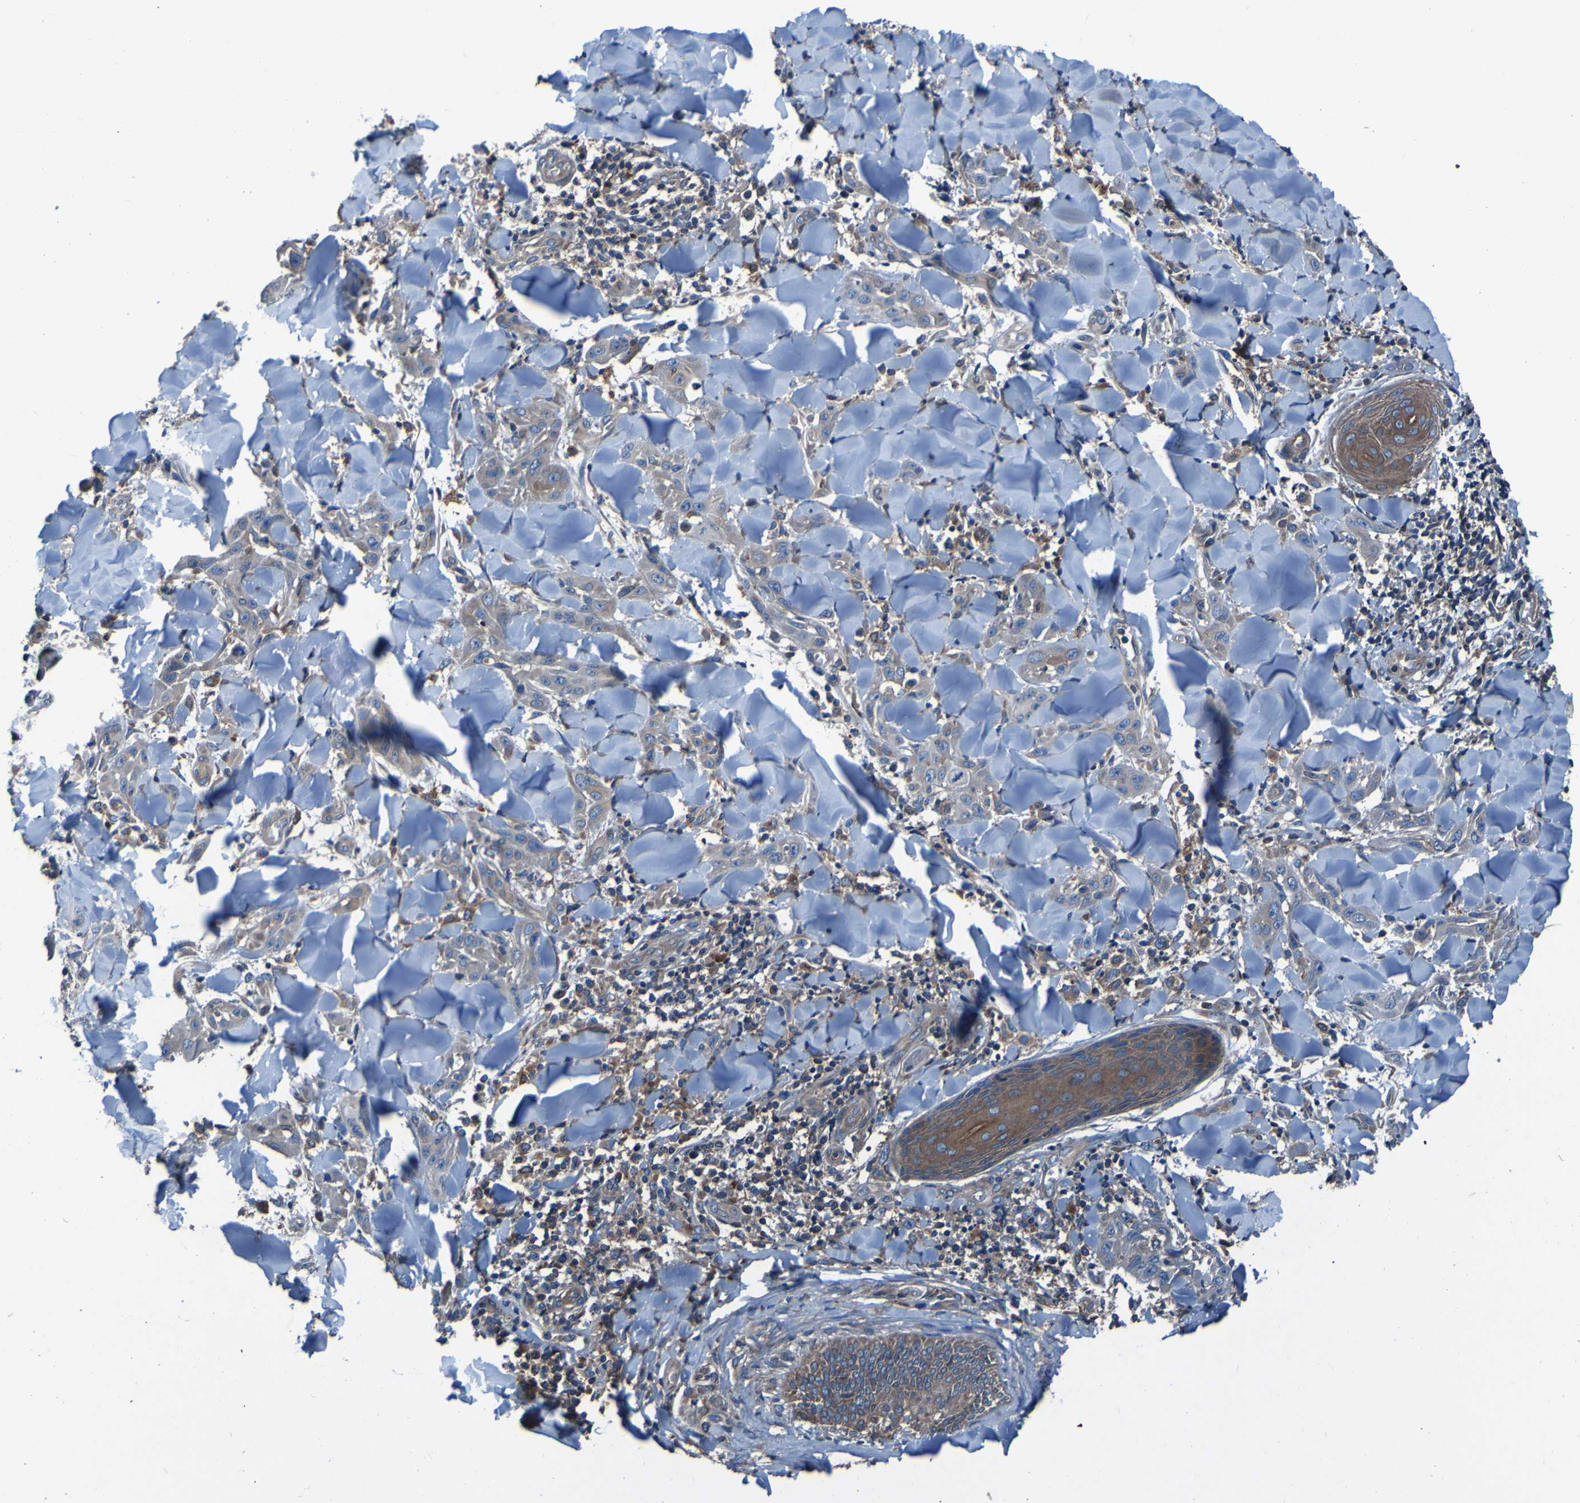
{"staining": {"intensity": "weak", "quantity": ">75%", "location": "cytoplasmic/membranous"}, "tissue": "skin cancer", "cell_type": "Tumor cells", "image_type": "cancer", "snomed": [{"axis": "morphology", "description": "Squamous cell carcinoma, NOS"}, {"axis": "topography", "description": "Skin"}], "caption": "Approximately >75% of tumor cells in skin squamous cell carcinoma reveal weak cytoplasmic/membranous protein expression as visualized by brown immunohistochemical staining.", "gene": "RAB5B", "patient": {"sex": "male", "age": 24}}